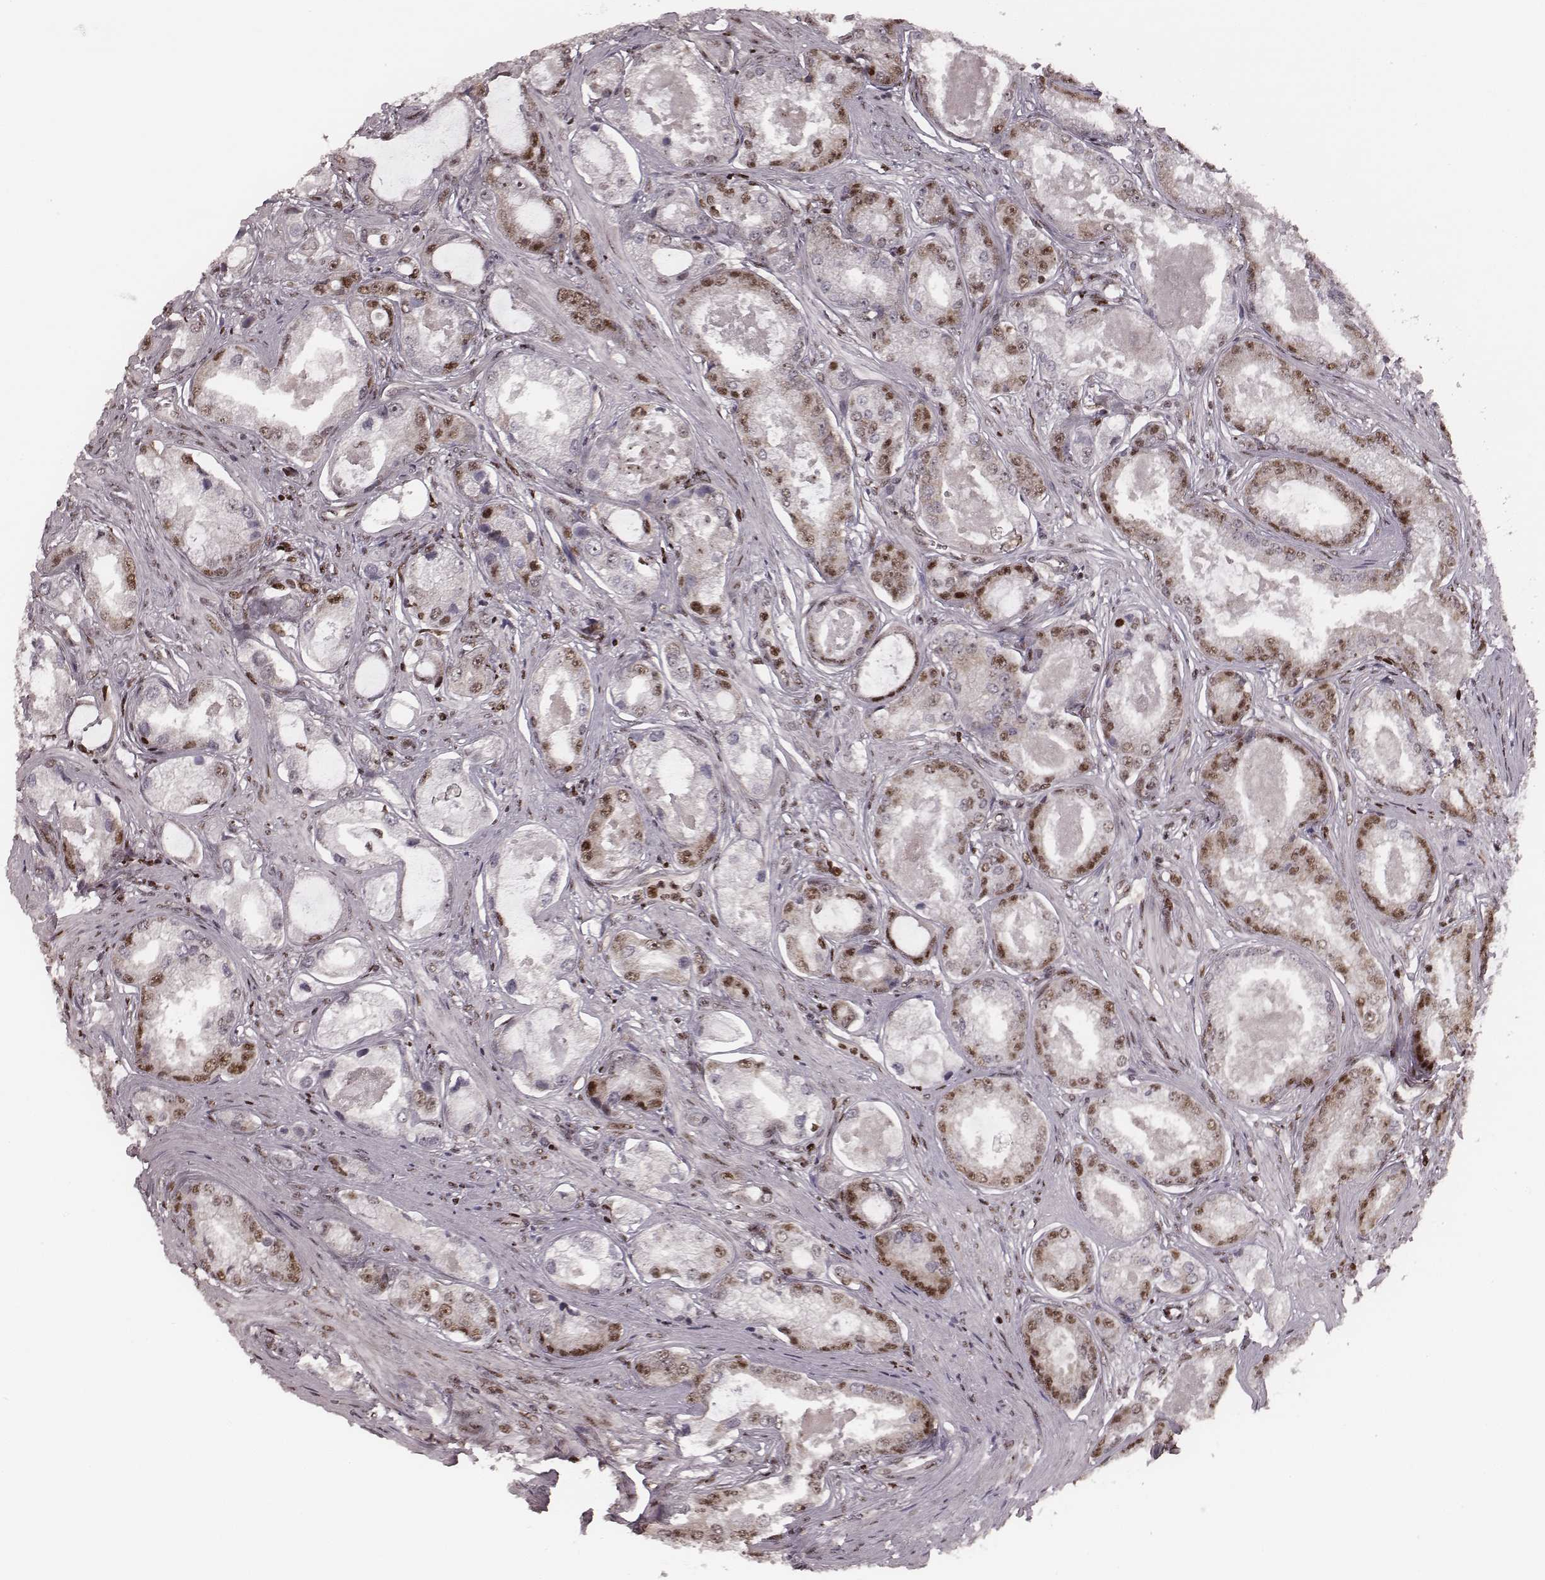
{"staining": {"intensity": "moderate", "quantity": "25%-75%", "location": "nuclear"}, "tissue": "prostate cancer", "cell_type": "Tumor cells", "image_type": "cancer", "snomed": [{"axis": "morphology", "description": "Adenocarcinoma, Low grade"}, {"axis": "topography", "description": "Prostate"}], "caption": "Low-grade adenocarcinoma (prostate) tissue demonstrates moderate nuclear positivity in about 25%-75% of tumor cells Immunohistochemistry (ihc) stains the protein in brown and the nuclei are stained blue.", "gene": "VRK3", "patient": {"sex": "male", "age": 68}}